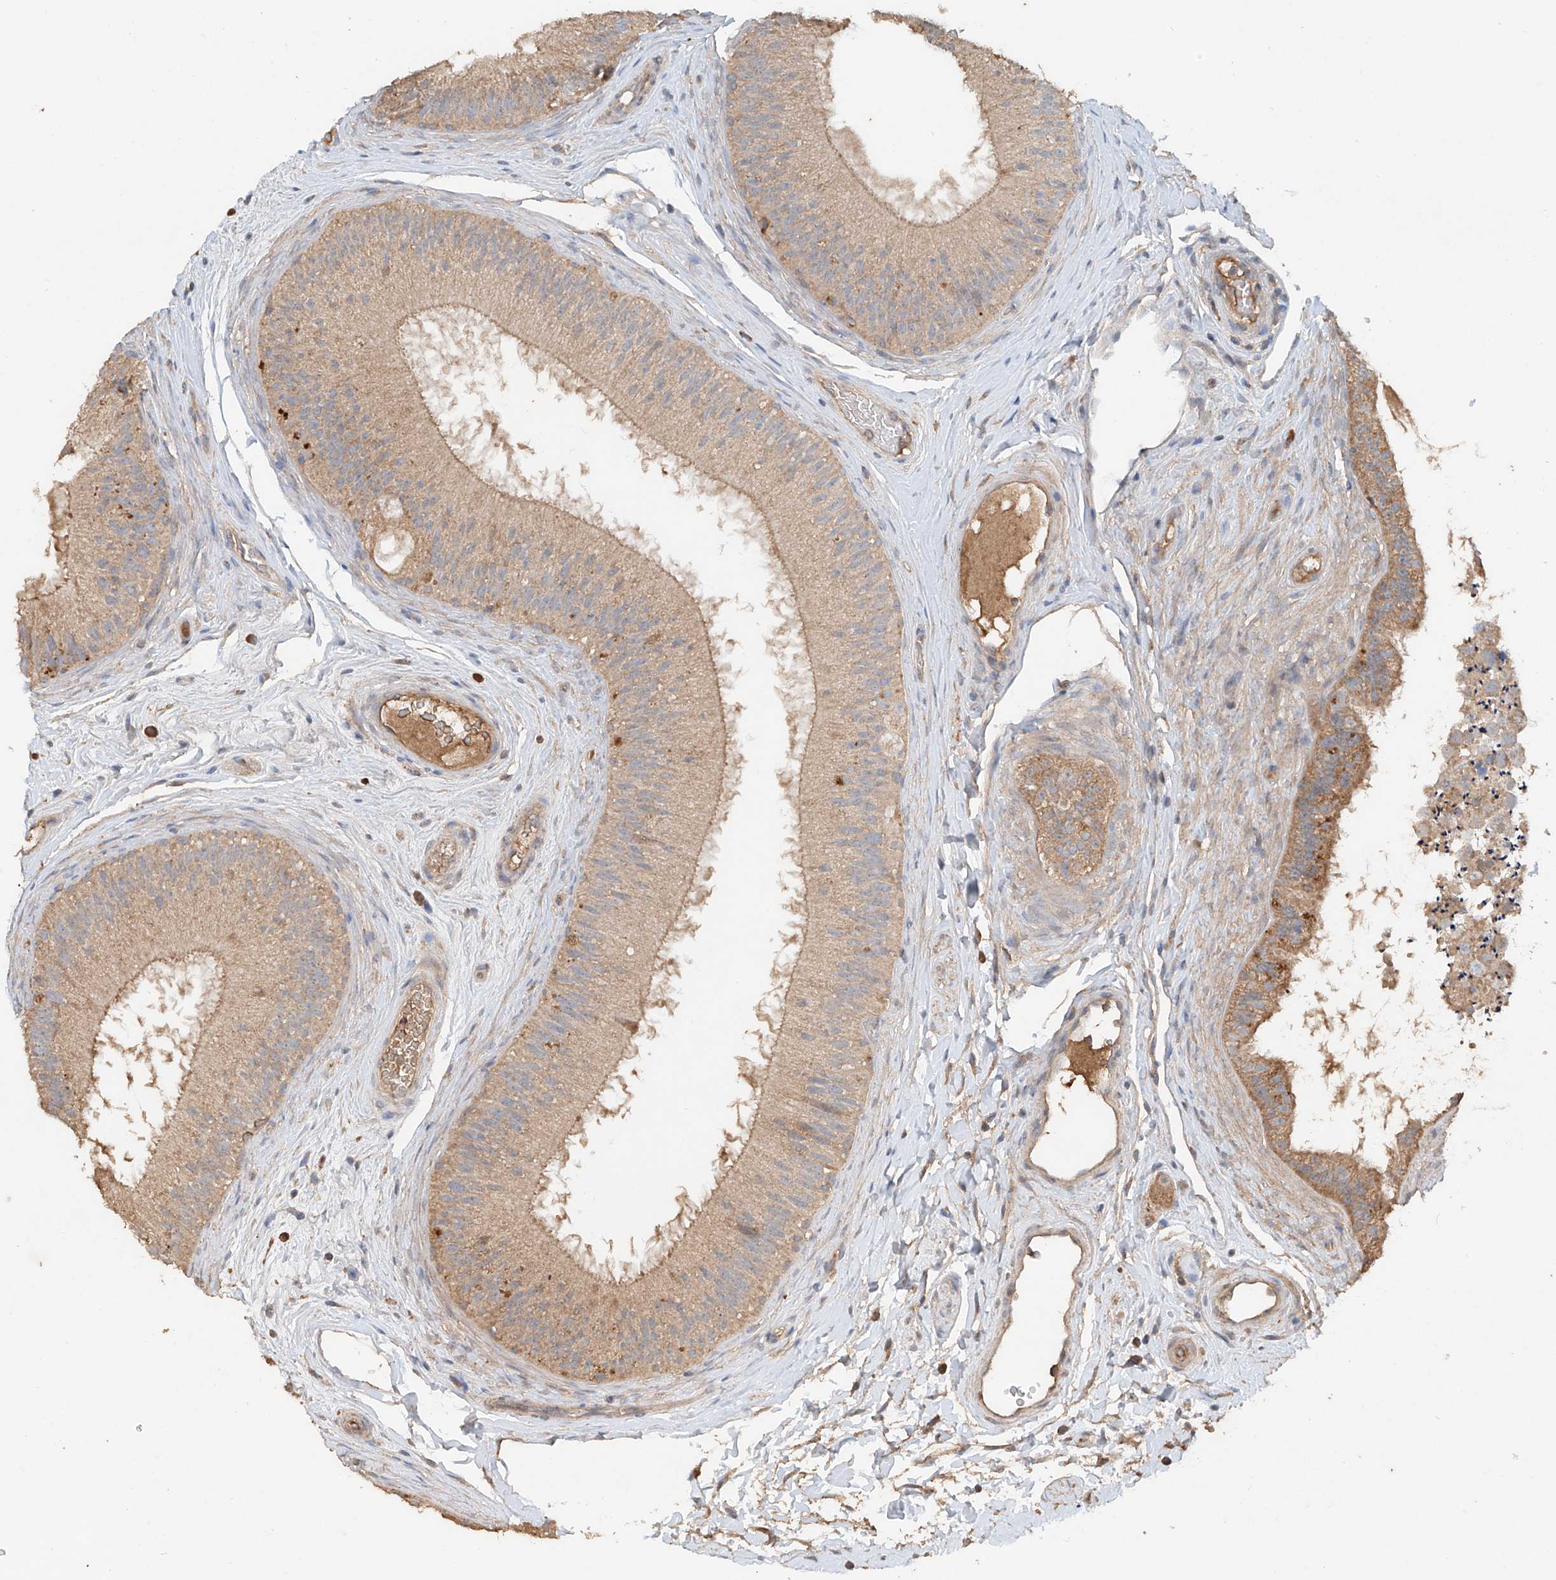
{"staining": {"intensity": "moderate", "quantity": ">75%", "location": "cytoplasmic/membranous"}, "tissue": "epididymis", "cell_type": "Glandular cells", "image_type": "normal", "snomed": [{"axis": "morphology", "description": "Normal tissue, NOS"}, {"axis": "topography", "description": "Epididymis"}], "caption": "Protein expression analysis of unremarkable epididymis reveals moderate cytoplasmic/membranous positivity in approximately >75% of glandular cells.", "gene": "GNB1L", "patient": {"sex": "male", "age": 45}}